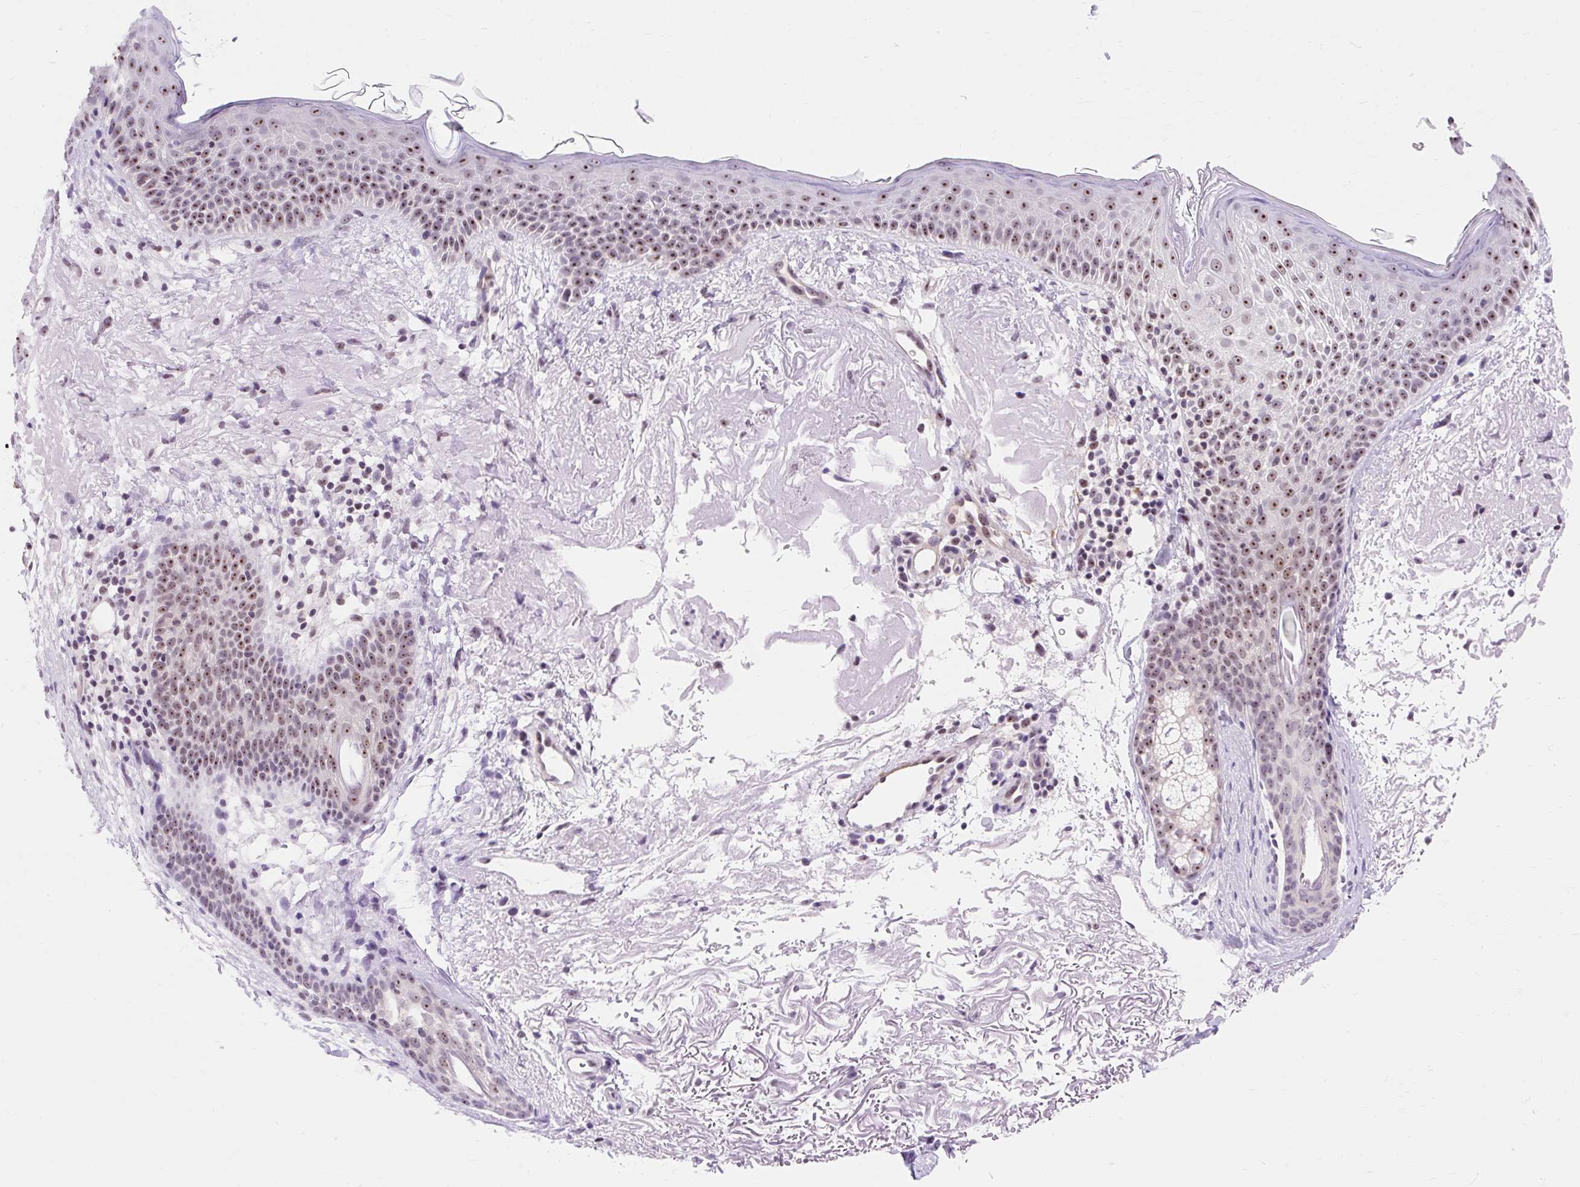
{"staining": {"intensity": "moderate", "quantity": ">75%", "location": "nuclear"}, "tissue": "skin cancer", "cell_type": "Tumor cells", "image_type": "cancer", "snomed": [{"axis": "morphology", "description": "Basal cell carcinoma"}, {"axis": "topography", "description": "Skin"}], "caption": "Immunohistochemical staining of skin cancer shows medium levels of moderate nuclear protein staining in about >75% of tumor cells. (DAB (3,3'-diaminobenzidine) = brown stain, brightfield microscopy at high magnification).", "gene": "OBP2A", "patient": {"sex": "female", "age": 77}}